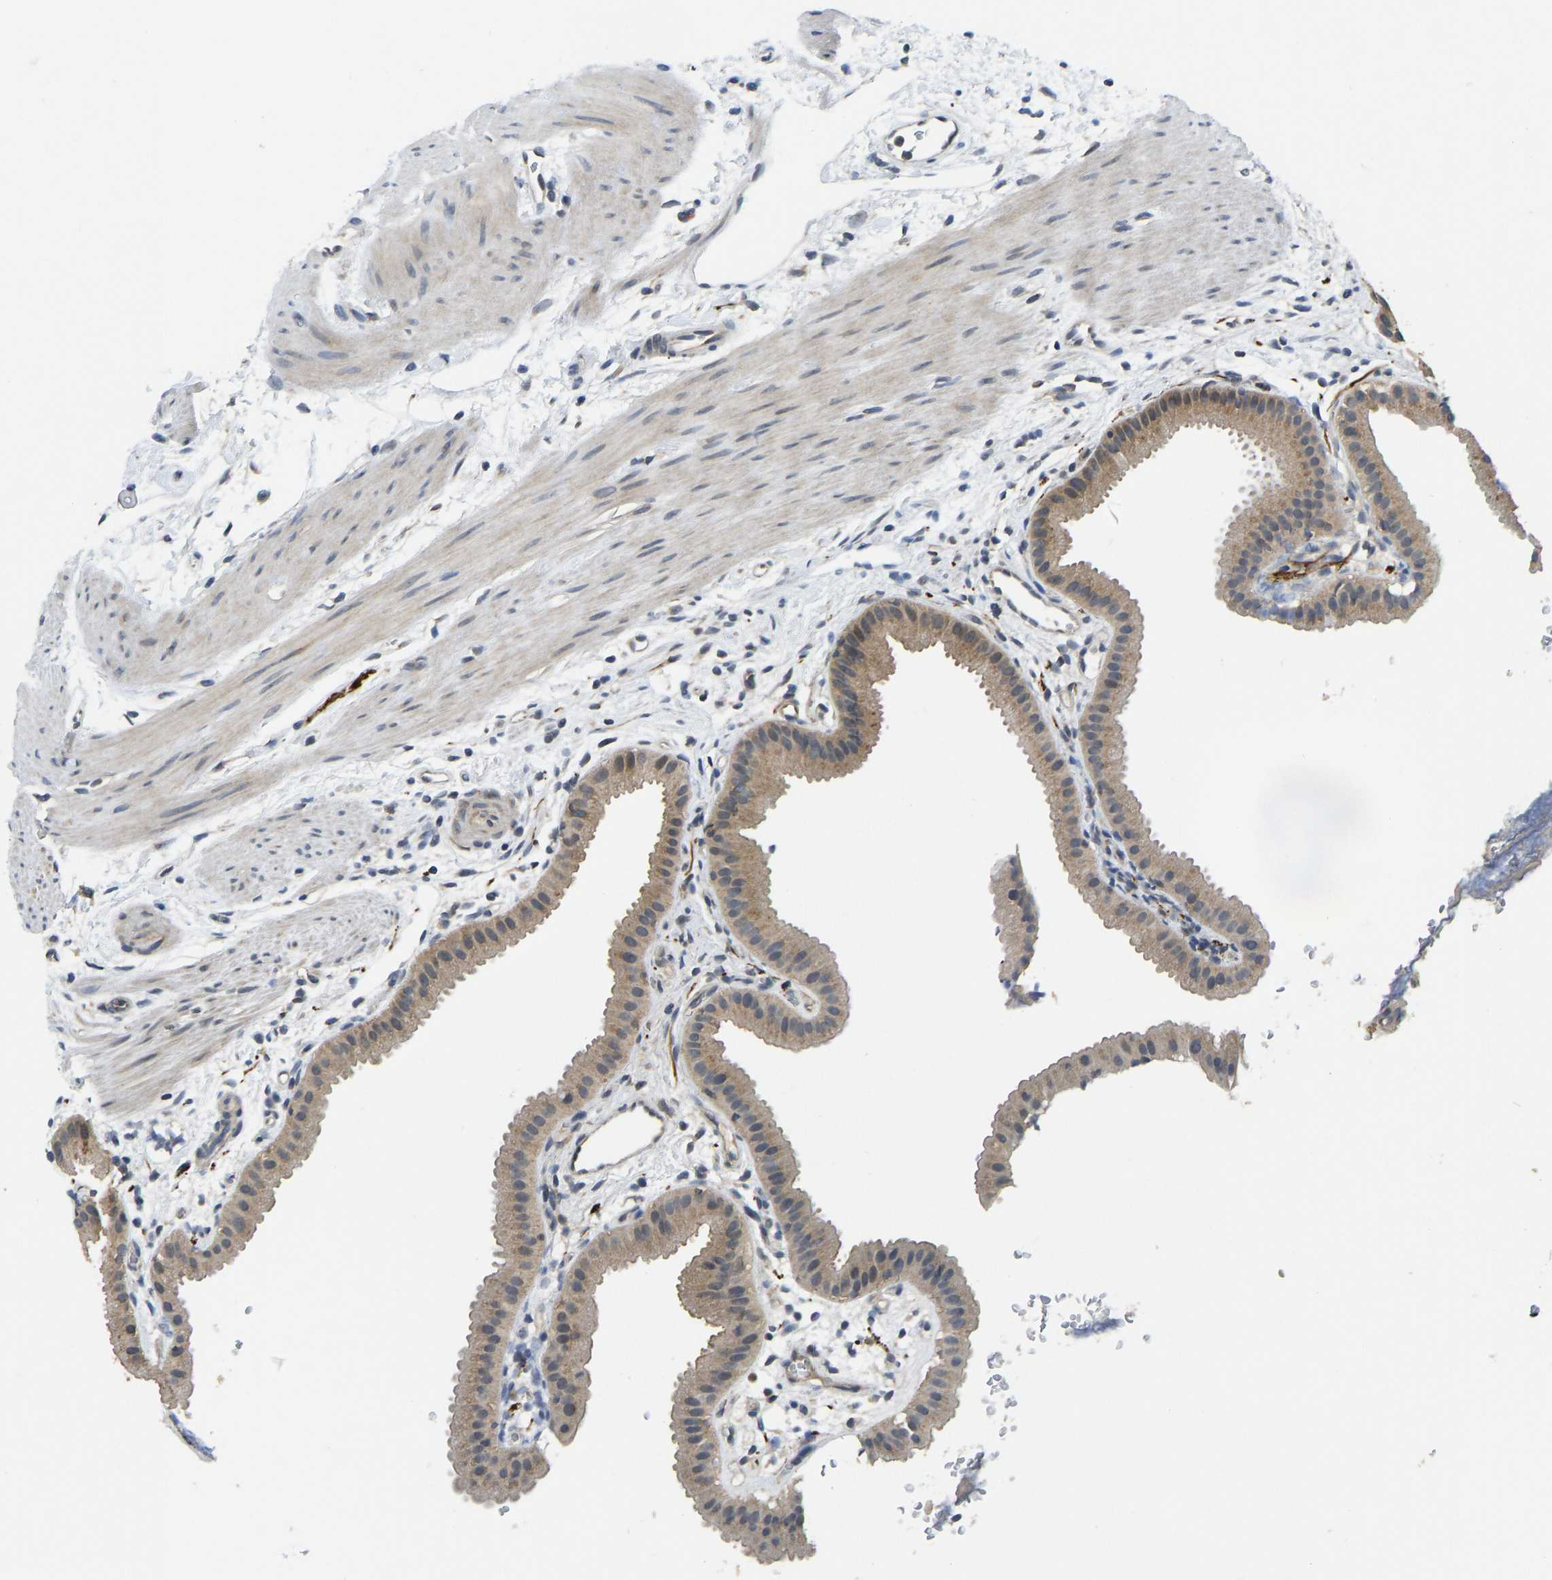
{"staining": {"intensity": "moderate", "quantity": ">75%", "location": "cytoplasmic/membranous"}, "tissue": "gallbladder", "cell_type": "Glandular cells", "image_type": "normal", "snomed": [{"axis": "morphology", "description": "Normal tissue, NOS"}, {"axis": "topography", "description": "Gallbladder"}], "caption": "This micrograph reveals unremarkable gallbladder stained with immunohistochemistry (IHC) to label a protein in brown. The cytoplasmic/membranous of glandular cells show moderate positivity for the protein. Nuclei are counter-stained blue.", "gene": "NDRG3", "patient": {"sex": "female", "age": 64}}